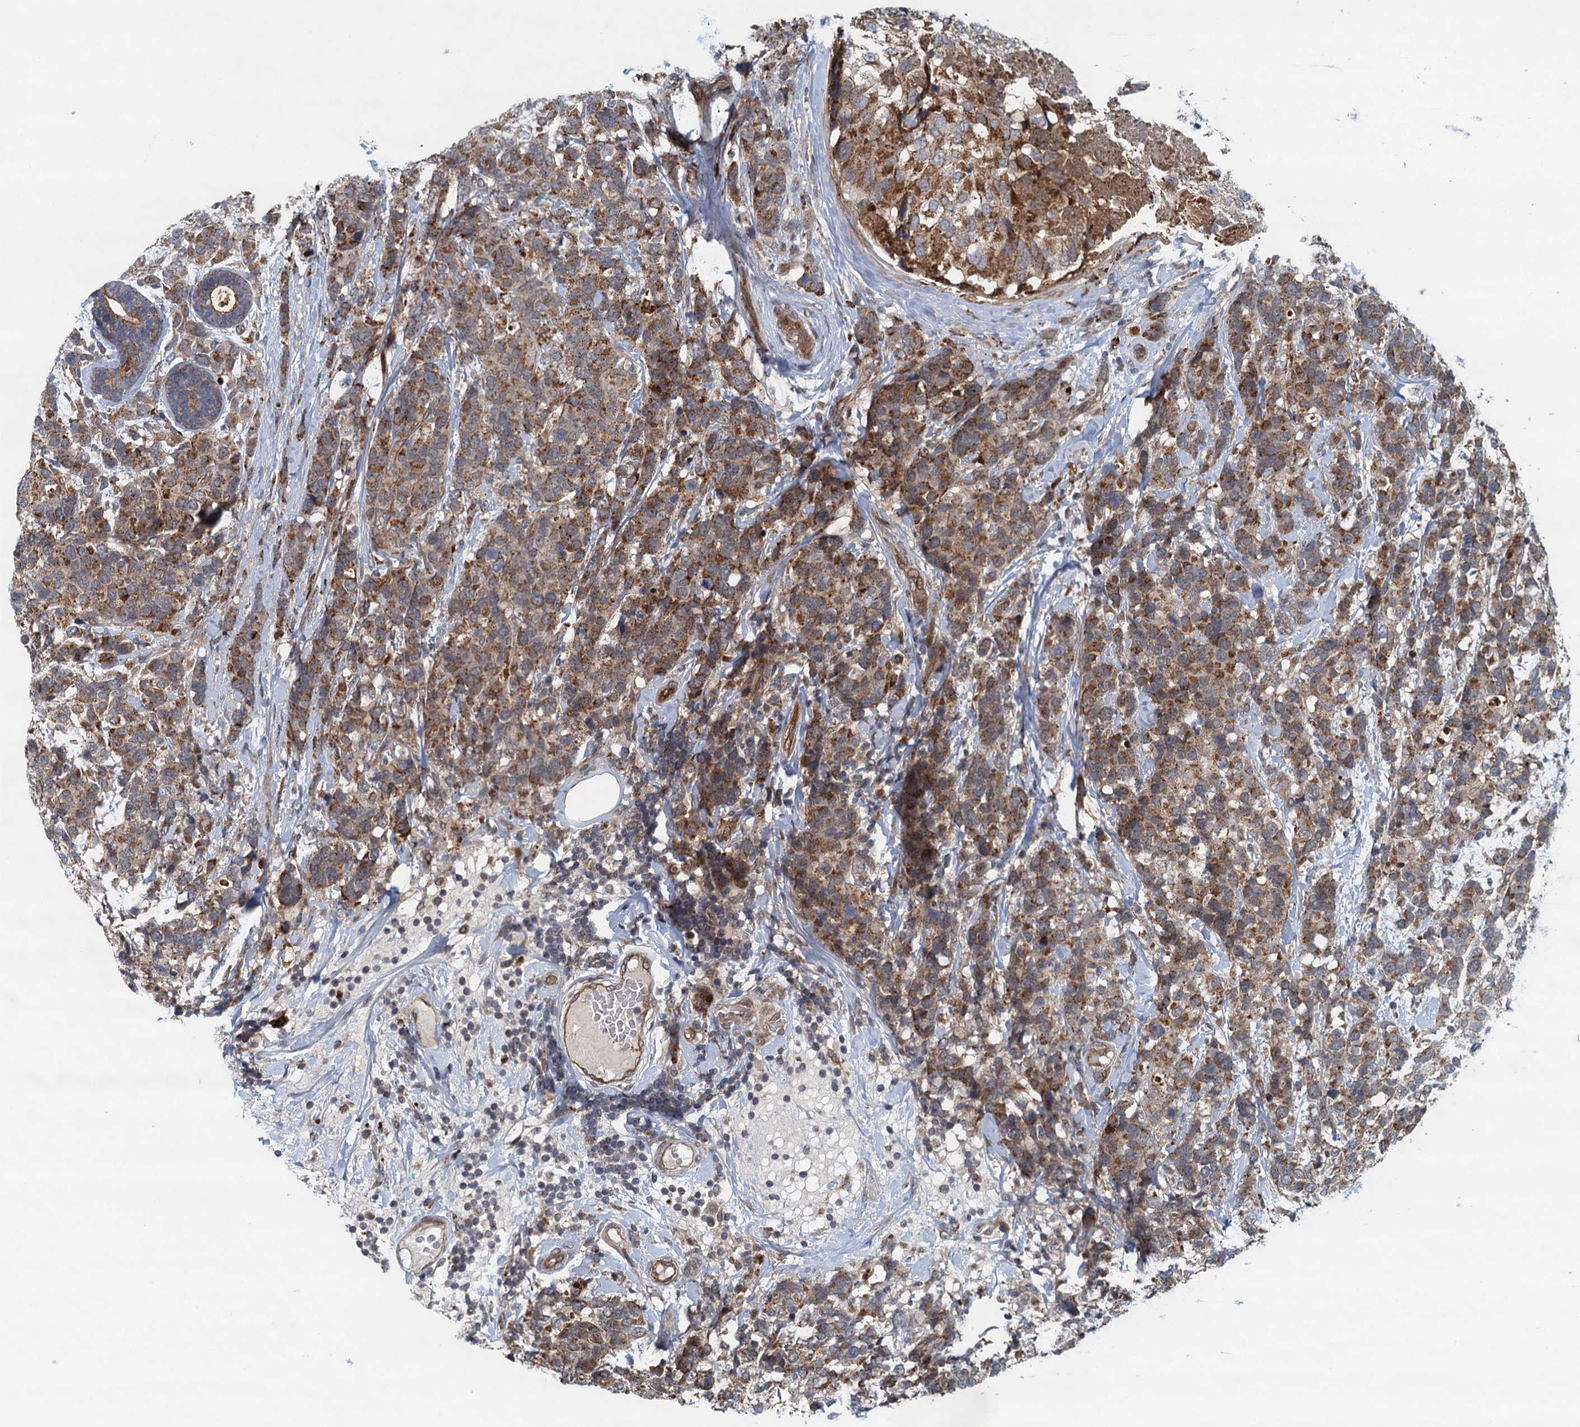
{"staining": {"intensity": "moderate", "quantity": ">75%", "location": "cytoplasmic/membranous"}, "tissue": "breast cancer", "cell_type": "Tumor cells", "image_type": "cancer", "snomed": [{"axis": "morphology", "description": "Lobular carcinoma"}, {"axis": "topography", "description": "Breast"}], "caption": "A medium amount of moderate cytoplasmic/membranous staining is present in about >75% of tumor cells in breast lobular carcinoma tissue.", "gene": "NLRP10", "patient": {"sex": "female", "age": 59}}